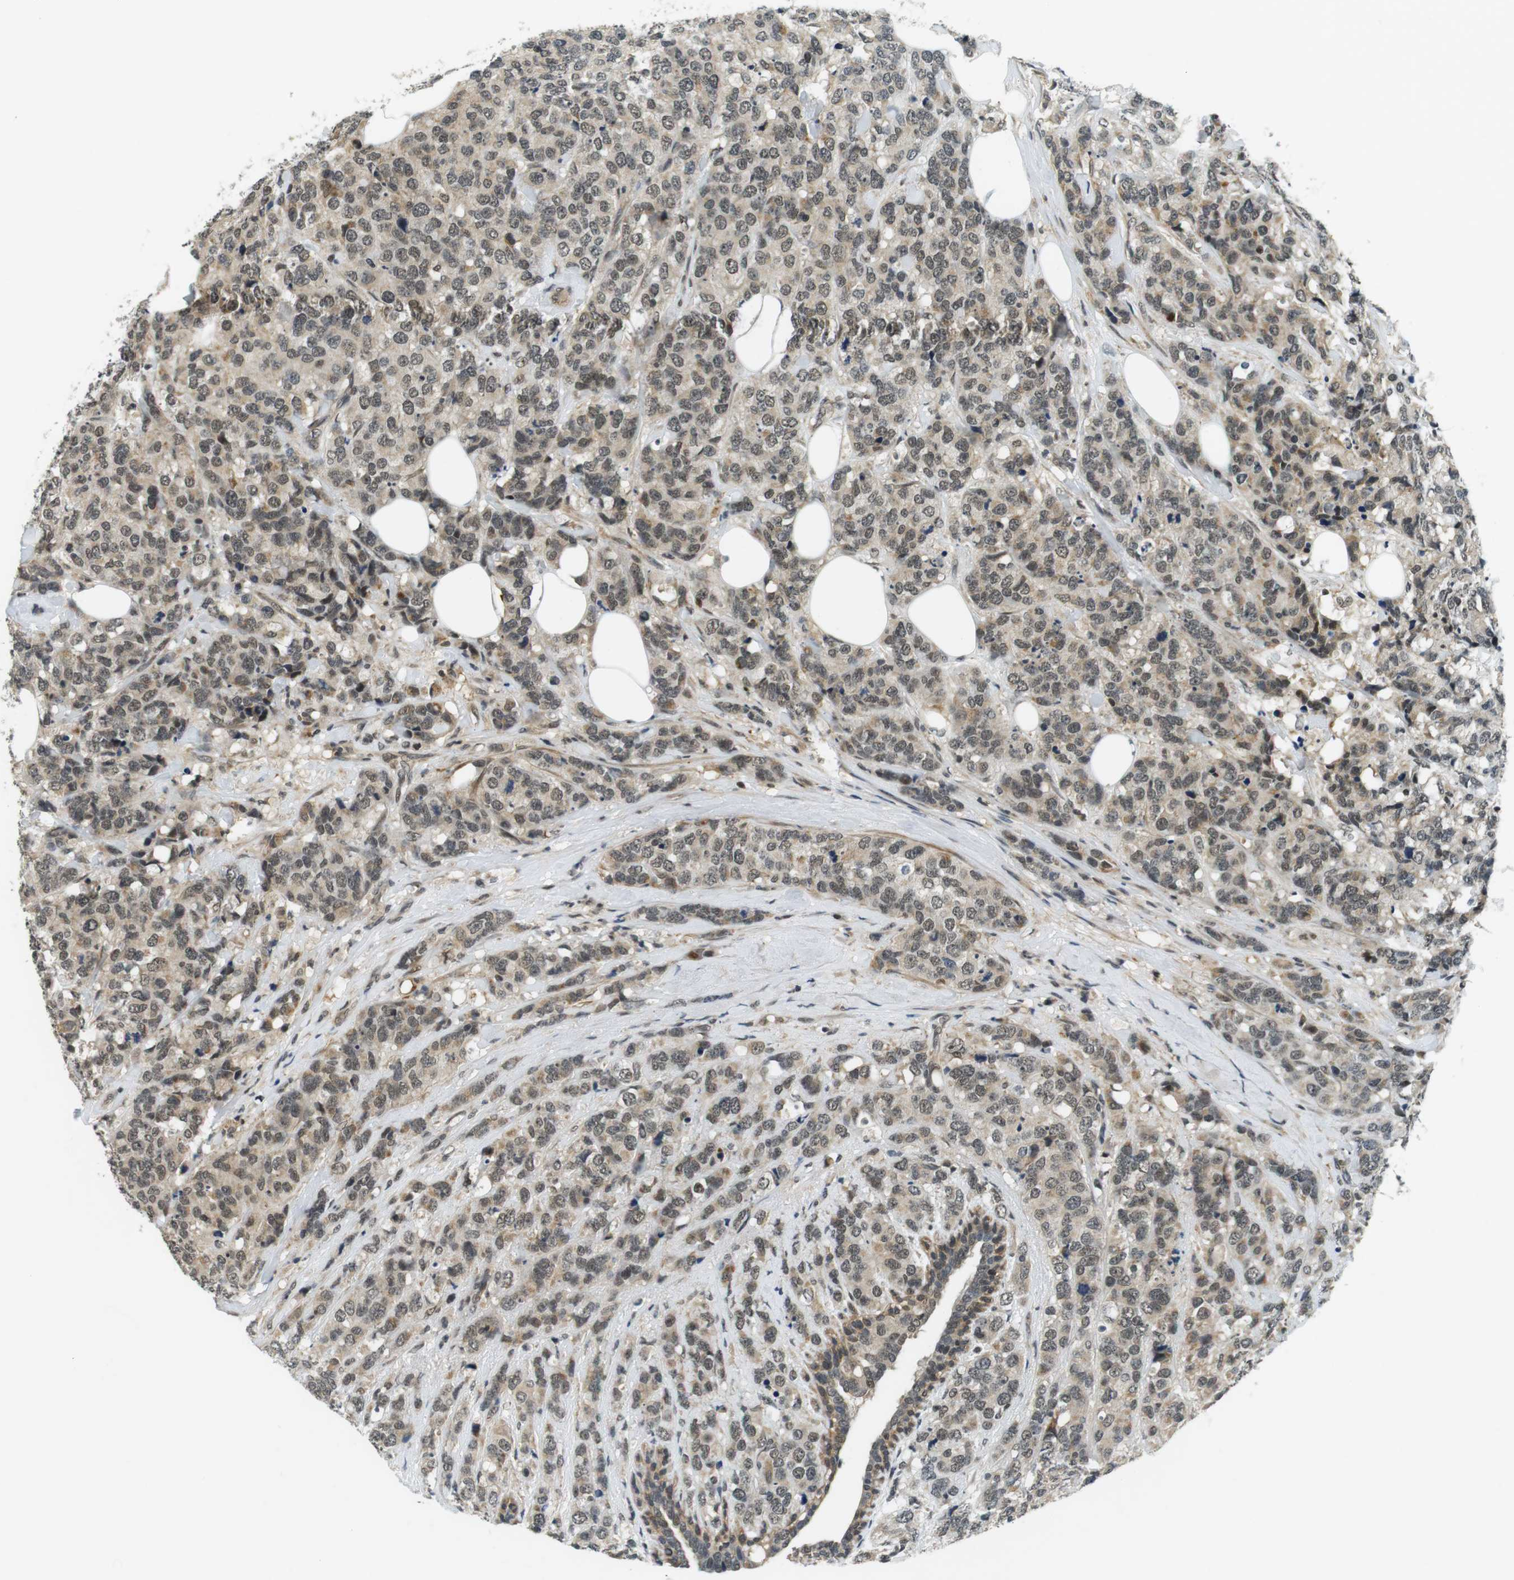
{"staining": {"intensity": "weak", "quantity": ">75%", "location": "cytoplasmic/membranous,nuclear"}, "tissue": "breast cancer", "cell_type": "Tumor cells", "image_type": "cancer", "snomed": [{"axis": "morphology", "description": "Lobular carcinoma"}, {"axis": "topography", "description": "Breast"}], "caption": "Protein staining reveals weak cytoplasmic/membranous and nuclear positivity in approximately >75% of tumor cells in breast cancer (lobular carcinoma).", "gene": "BRD4", "patient": {"sex": "female", "age": 59}}